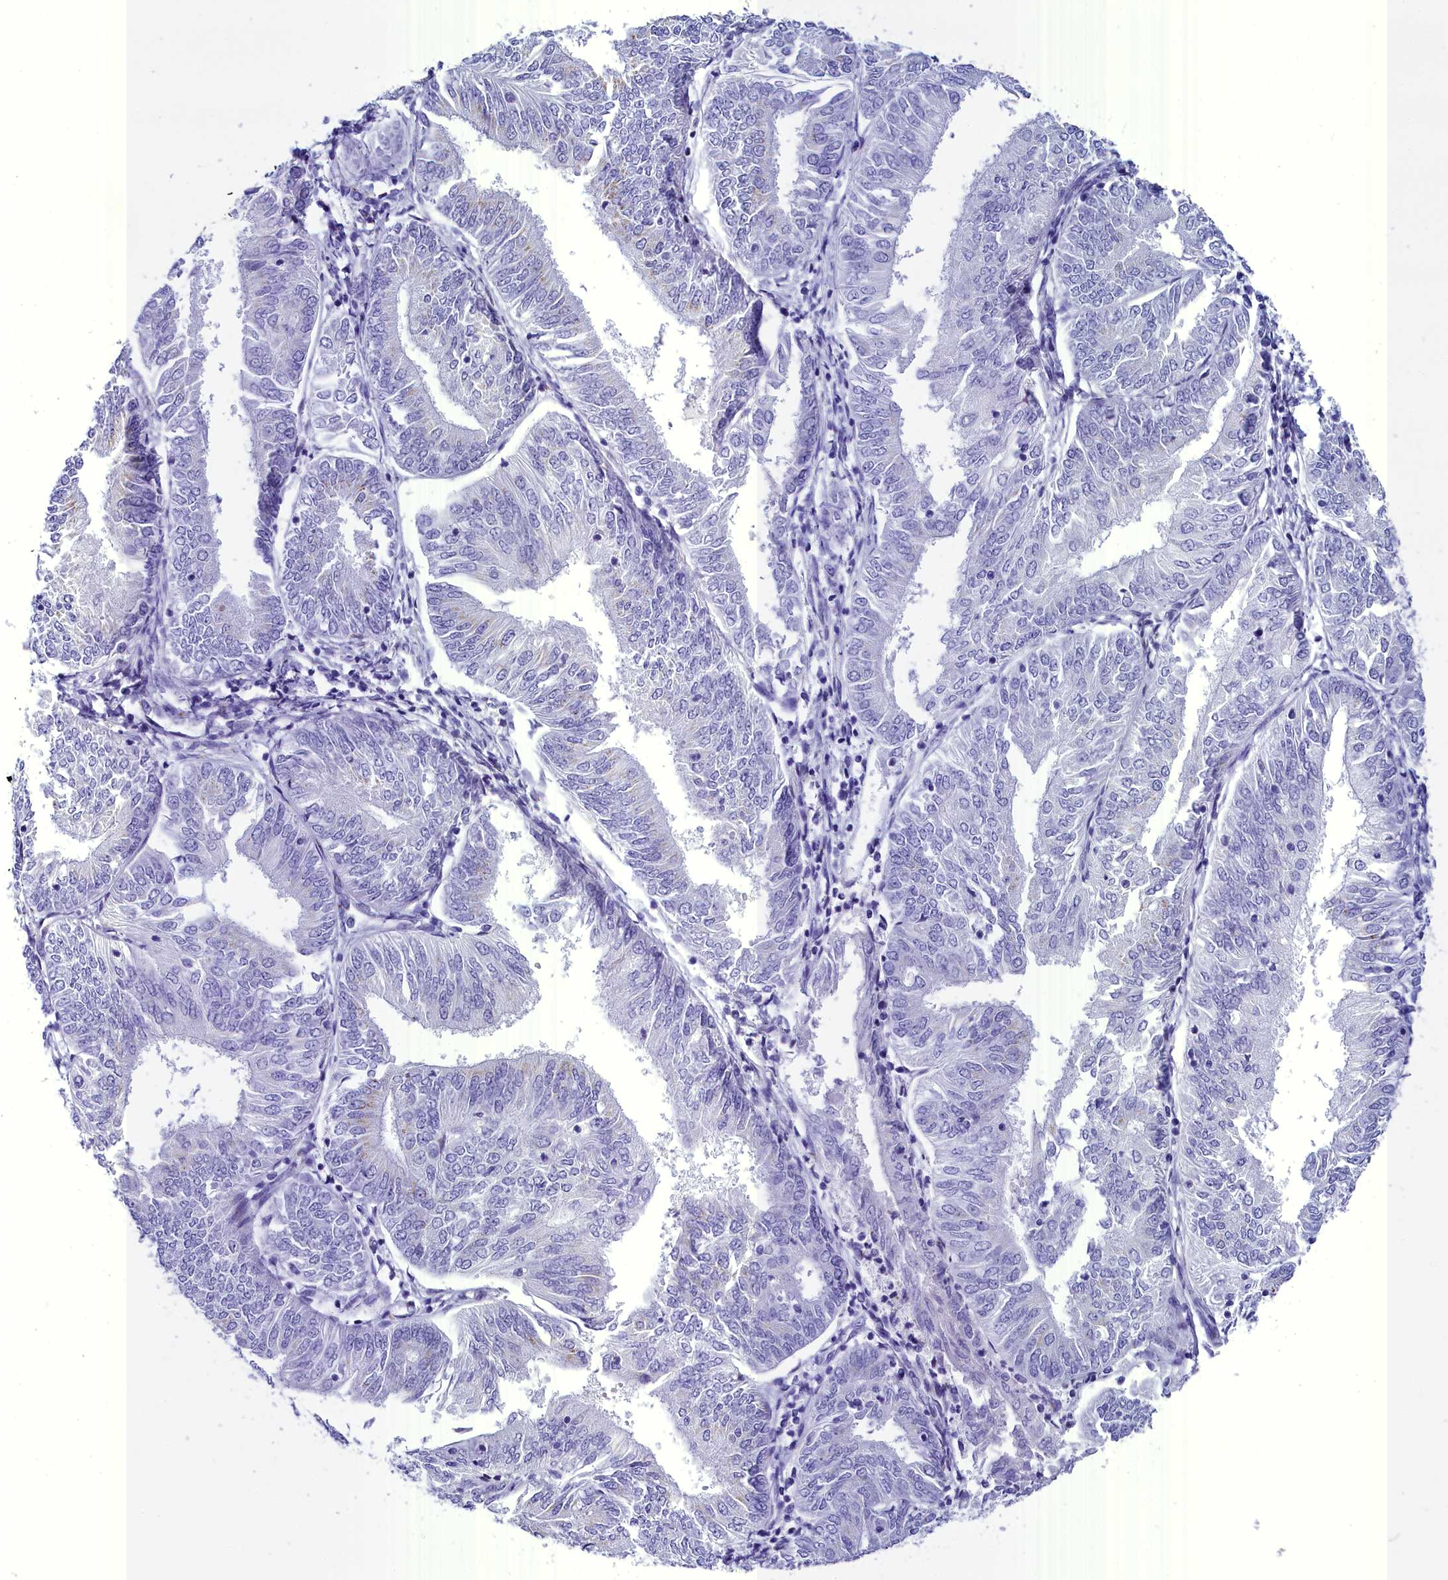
{"staining": {"intensity": "negative", "quantity": "none", "location": "none"}, "tissue": "endometrial cancer", "cell_type": "Tumor cells", "image_type": "cancer", "snomed": [{"axis": "morphology", "description": "Adenocarcinoma, NOS"}, {"axis": "topography", "description": "Endometrium"}], "caption": "The photomicrograph demonstrates no staining of tumor cells in adenocarcinoma (endometrial). (IHC, brightfield microscopy, high magnification).", "gene": "AP3B2", "patient": {"sex": "female", "age": 58}}